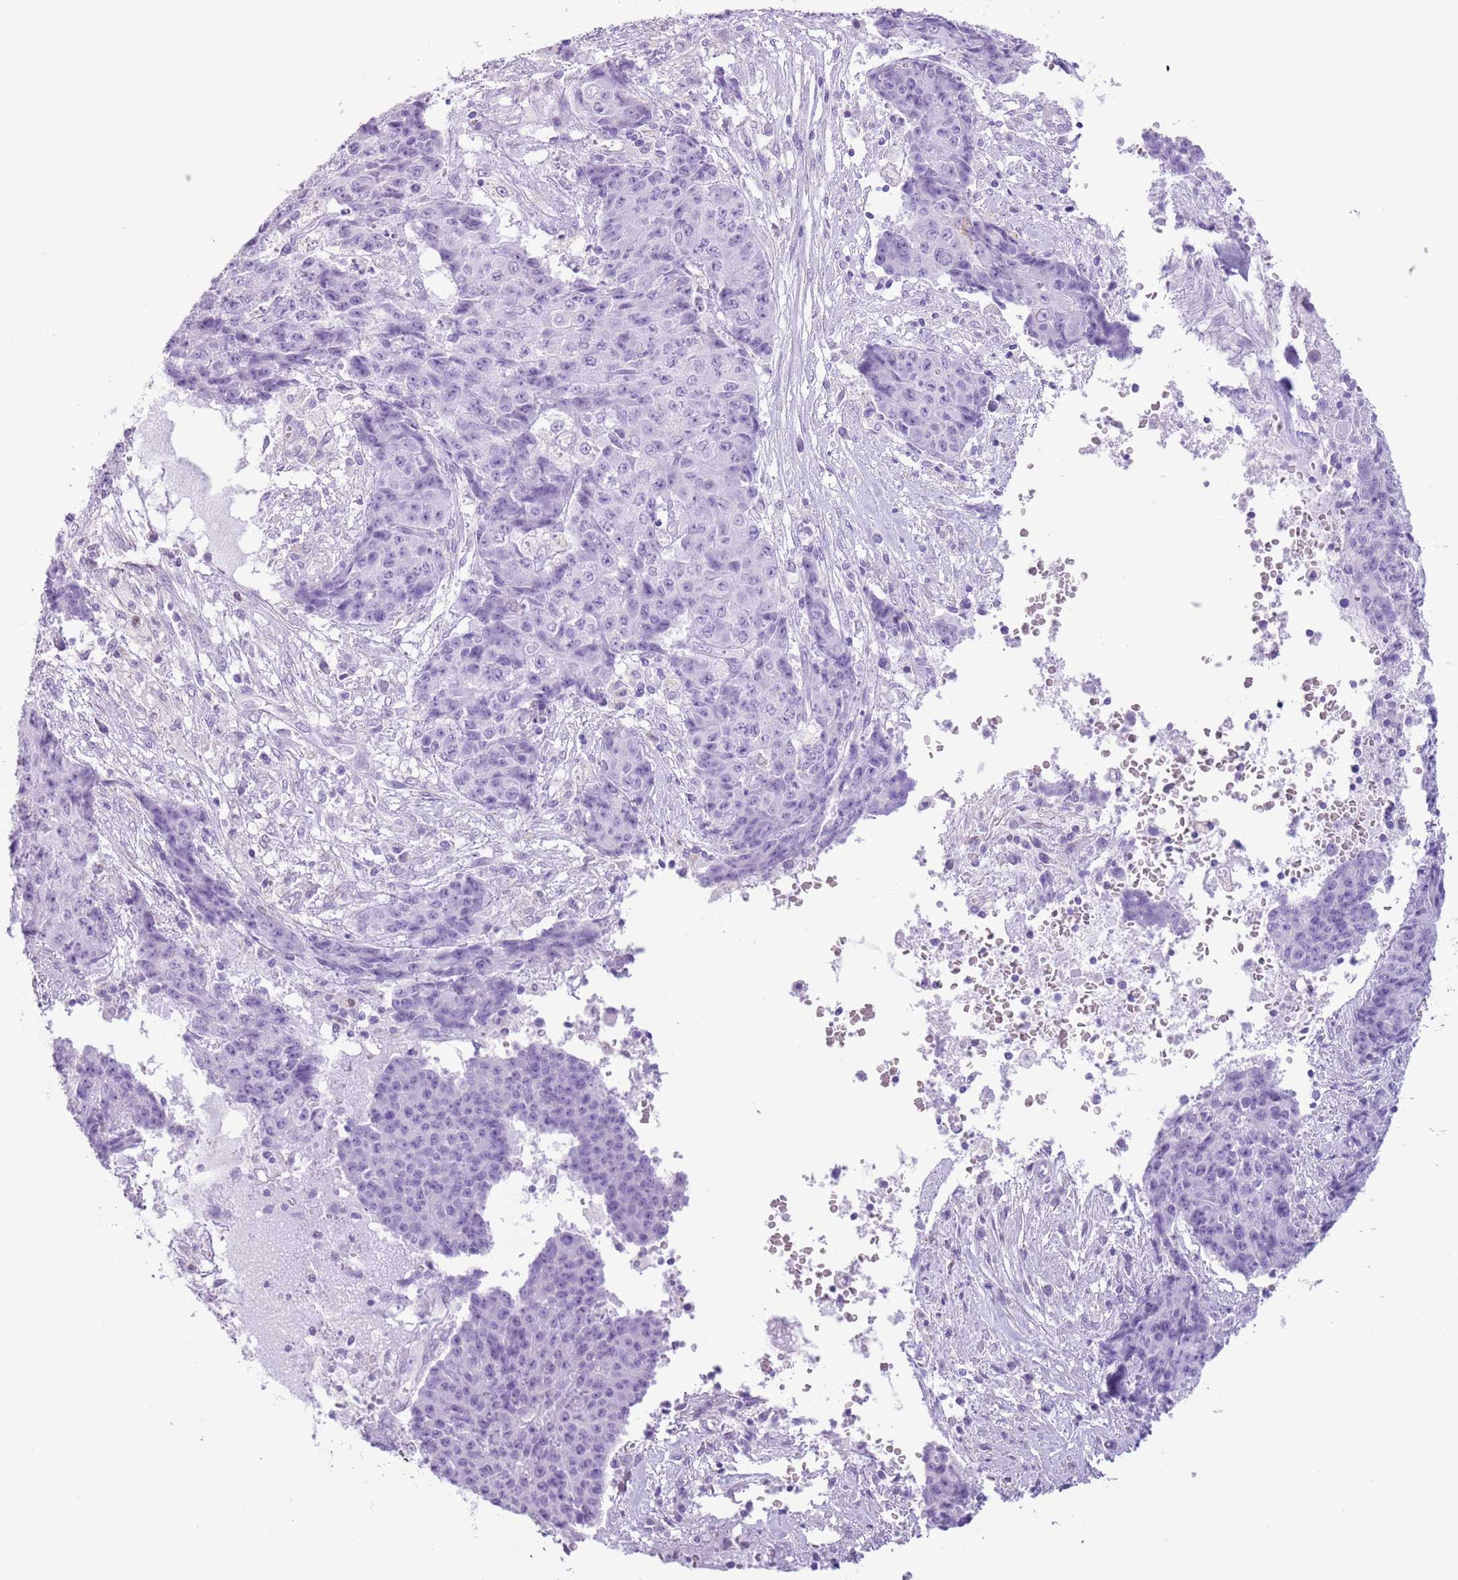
{"staining": {"intensity": "negative", "quantity": "none", "location": "none"}, "tissue": "ovarian cancer", "cell_type": "Tumor cells", "image_type": "cancer", "snomed": [{"axis": "morphology", "description": "Carcinoma, endometroid"}, {"axis": "topography", "description": "Ovary"}], "caption": "Immunohistochemistry (IHC) micrograph of neoplastic tissue: human endometroid carcinoma (ovarian) stained with DAB (3,3'-diaminobenzidine) demonstrates no significant protein expression in tumor cells.", "gene": "SLC7A14", "patient": {"sex": "female", "age": 42}}